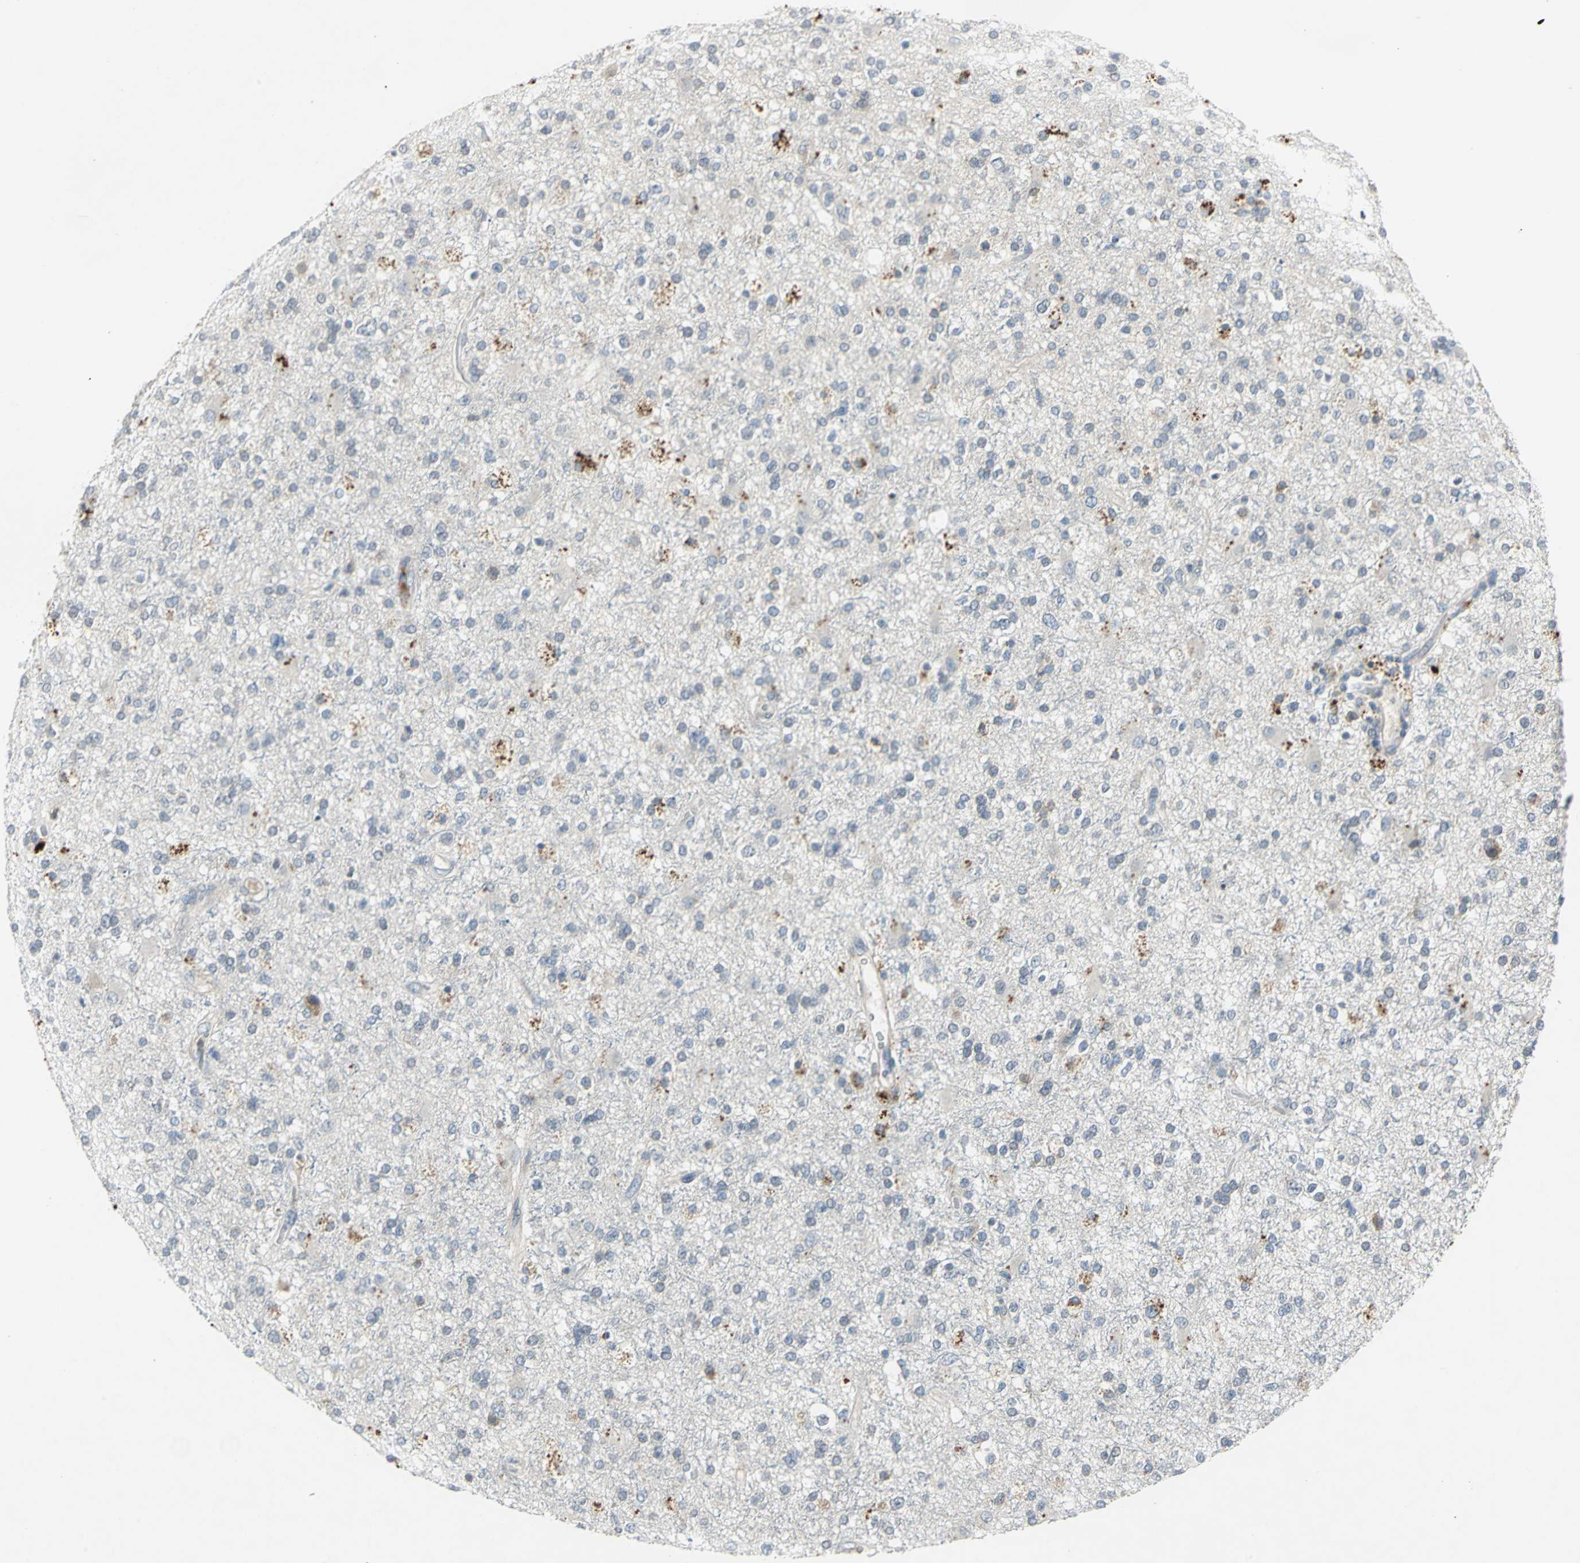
{"staining": {"intensity": "moderate", "quantity": "<25%", "location": "cytoplasmic/membranous"}, "tissue": "glioma", "cell_type": "Tumor cells", "image_type": "cancer", "snomed": [{"axis": "morphology", "description": "Glioma, malignant, High grade"}, {"axis": "topography", "description": "Brain"}], "caption": "Protein staining of glioma tissue exhibits moderate cytoplasmic/membranous expression in approximately <25% of tumor cells.", "gene": "SLC2A13", "patient": {"sex": "male", "age": 33}}